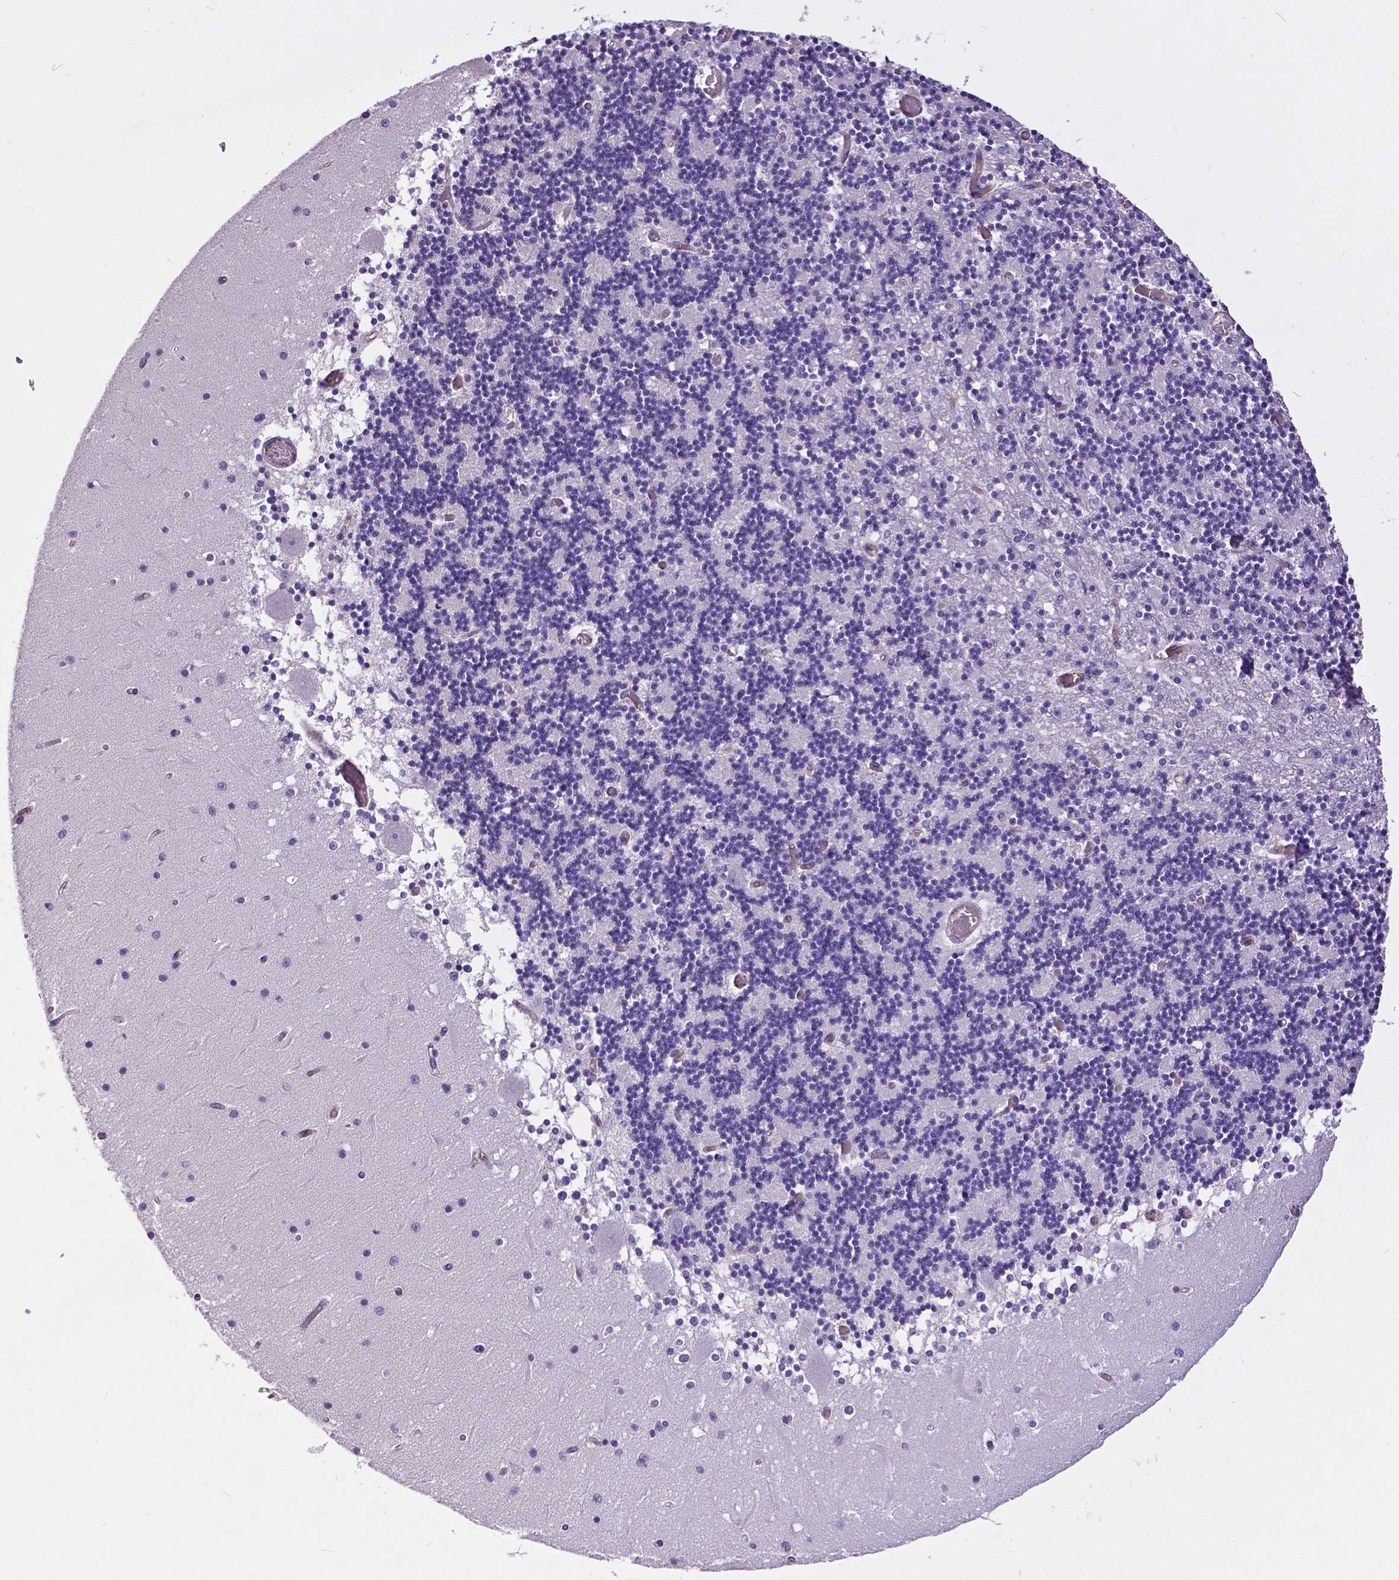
{"staining": {"intensity": "negative", "quantity": "none", "location": "none"}, "tissue": "cerebellum", "cell_type": "Cells in granular layer", "image_type": "normal", "snomed": [{"axis": "morphology", "description": "Normal tissue, NOS"}, {"axis": "topography", "description": "Cerebellum"}], "caption": "Immunohistochemical staining of normal human cerebellum reveals no significant staining in cells in granular layer.", "gene": "OCLN", "patient": {"sex": "female", "age": 28}}